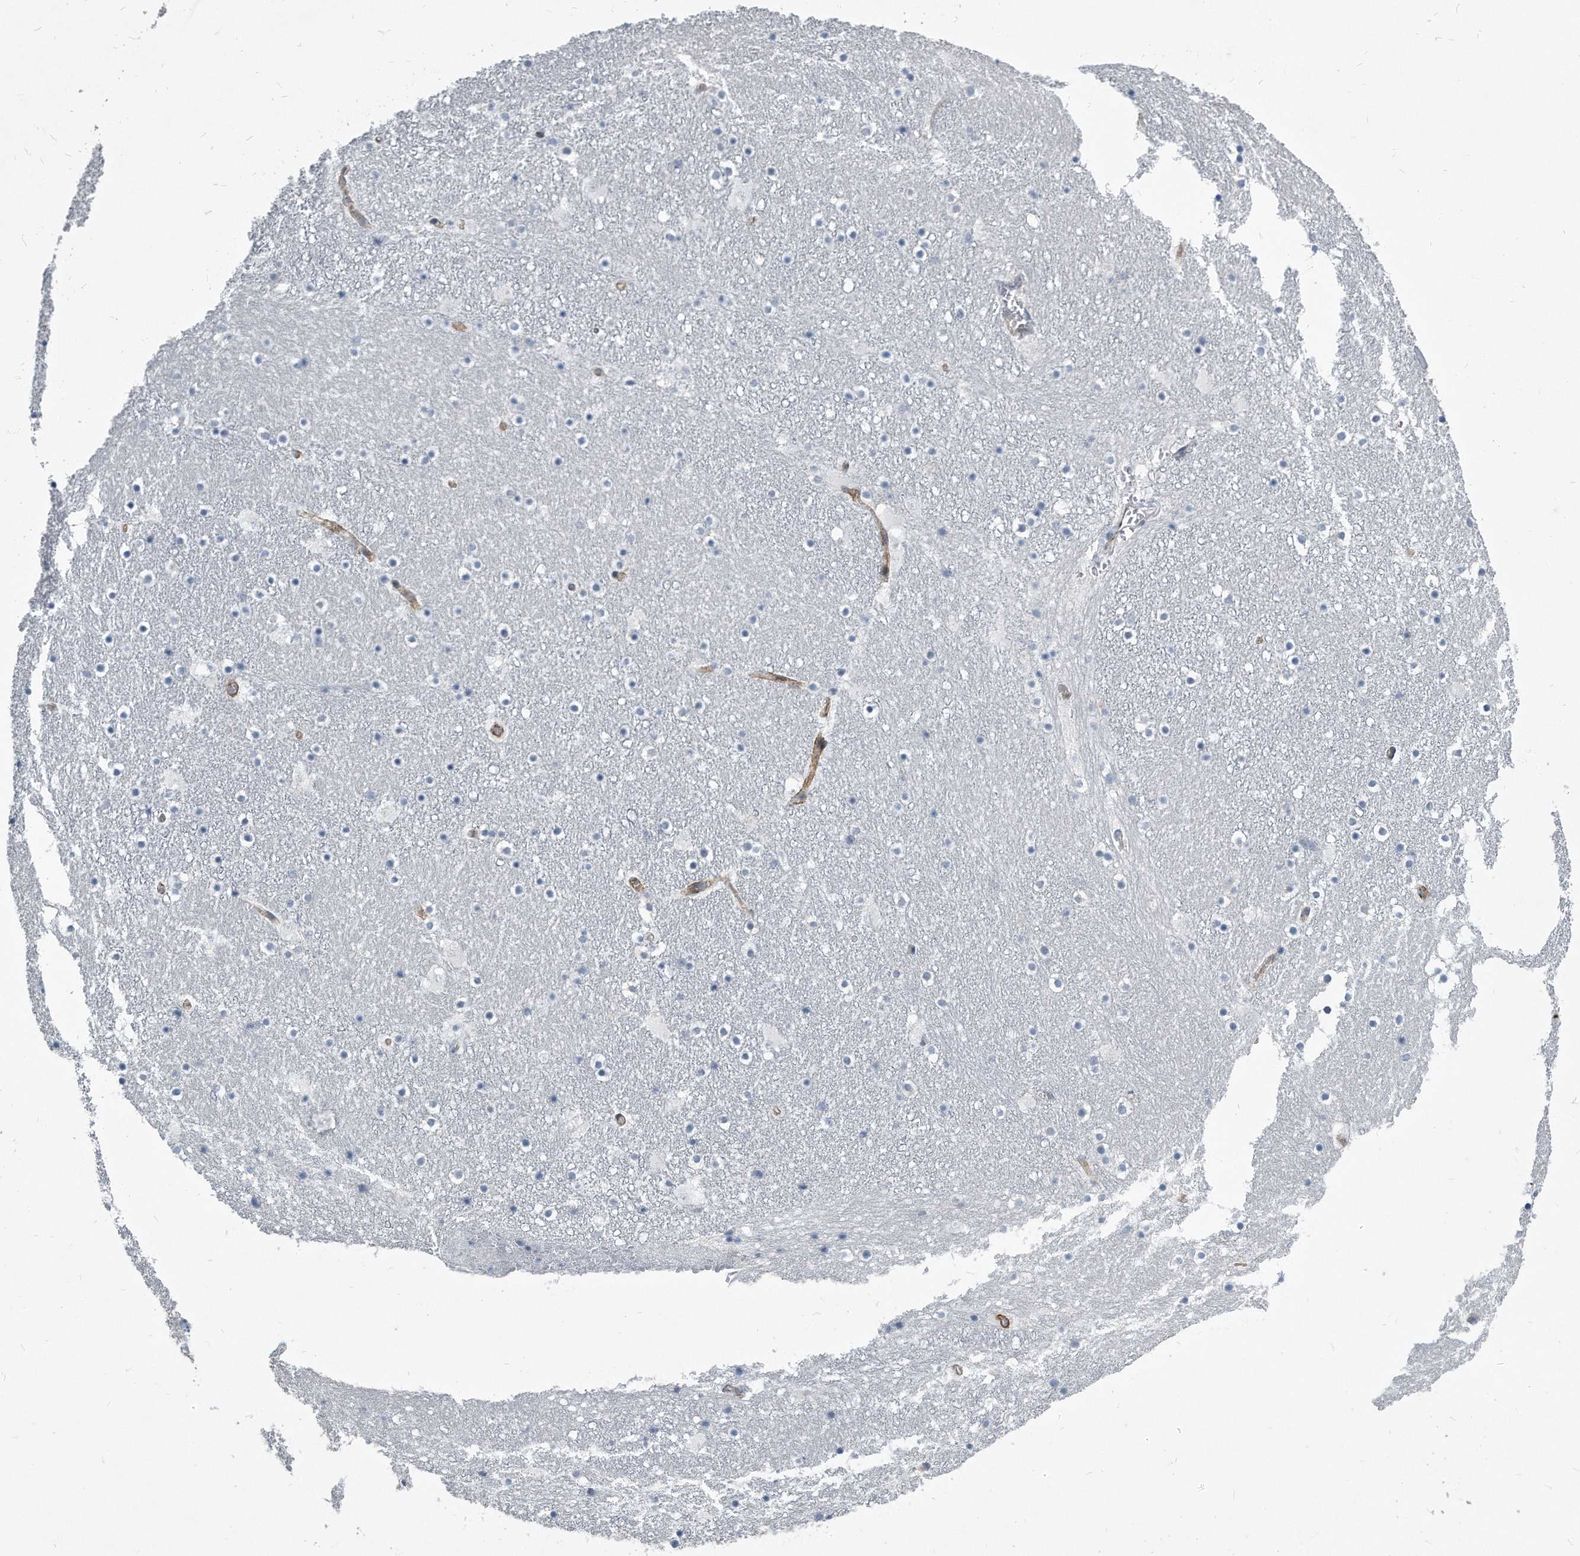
{"staining": {"intensity": "negative", "quantity": "none", "location": "none"}, "tissue": "caudate", "cell_type": "Glial cells", "image_type": "normal", "snomed": [{"axis": "morphology", "description": "Normal tissue, NOS"}, {"axis": "topography", "description": "Lateral ventricle wall"}], "caption": "IHC micrograph of unremarkable caudate: human caudate stained with DAB shows no significant protein positivity in glial cells.", "gene": "EIF2B4", "patient": {"sex": "male", "age": 45}}